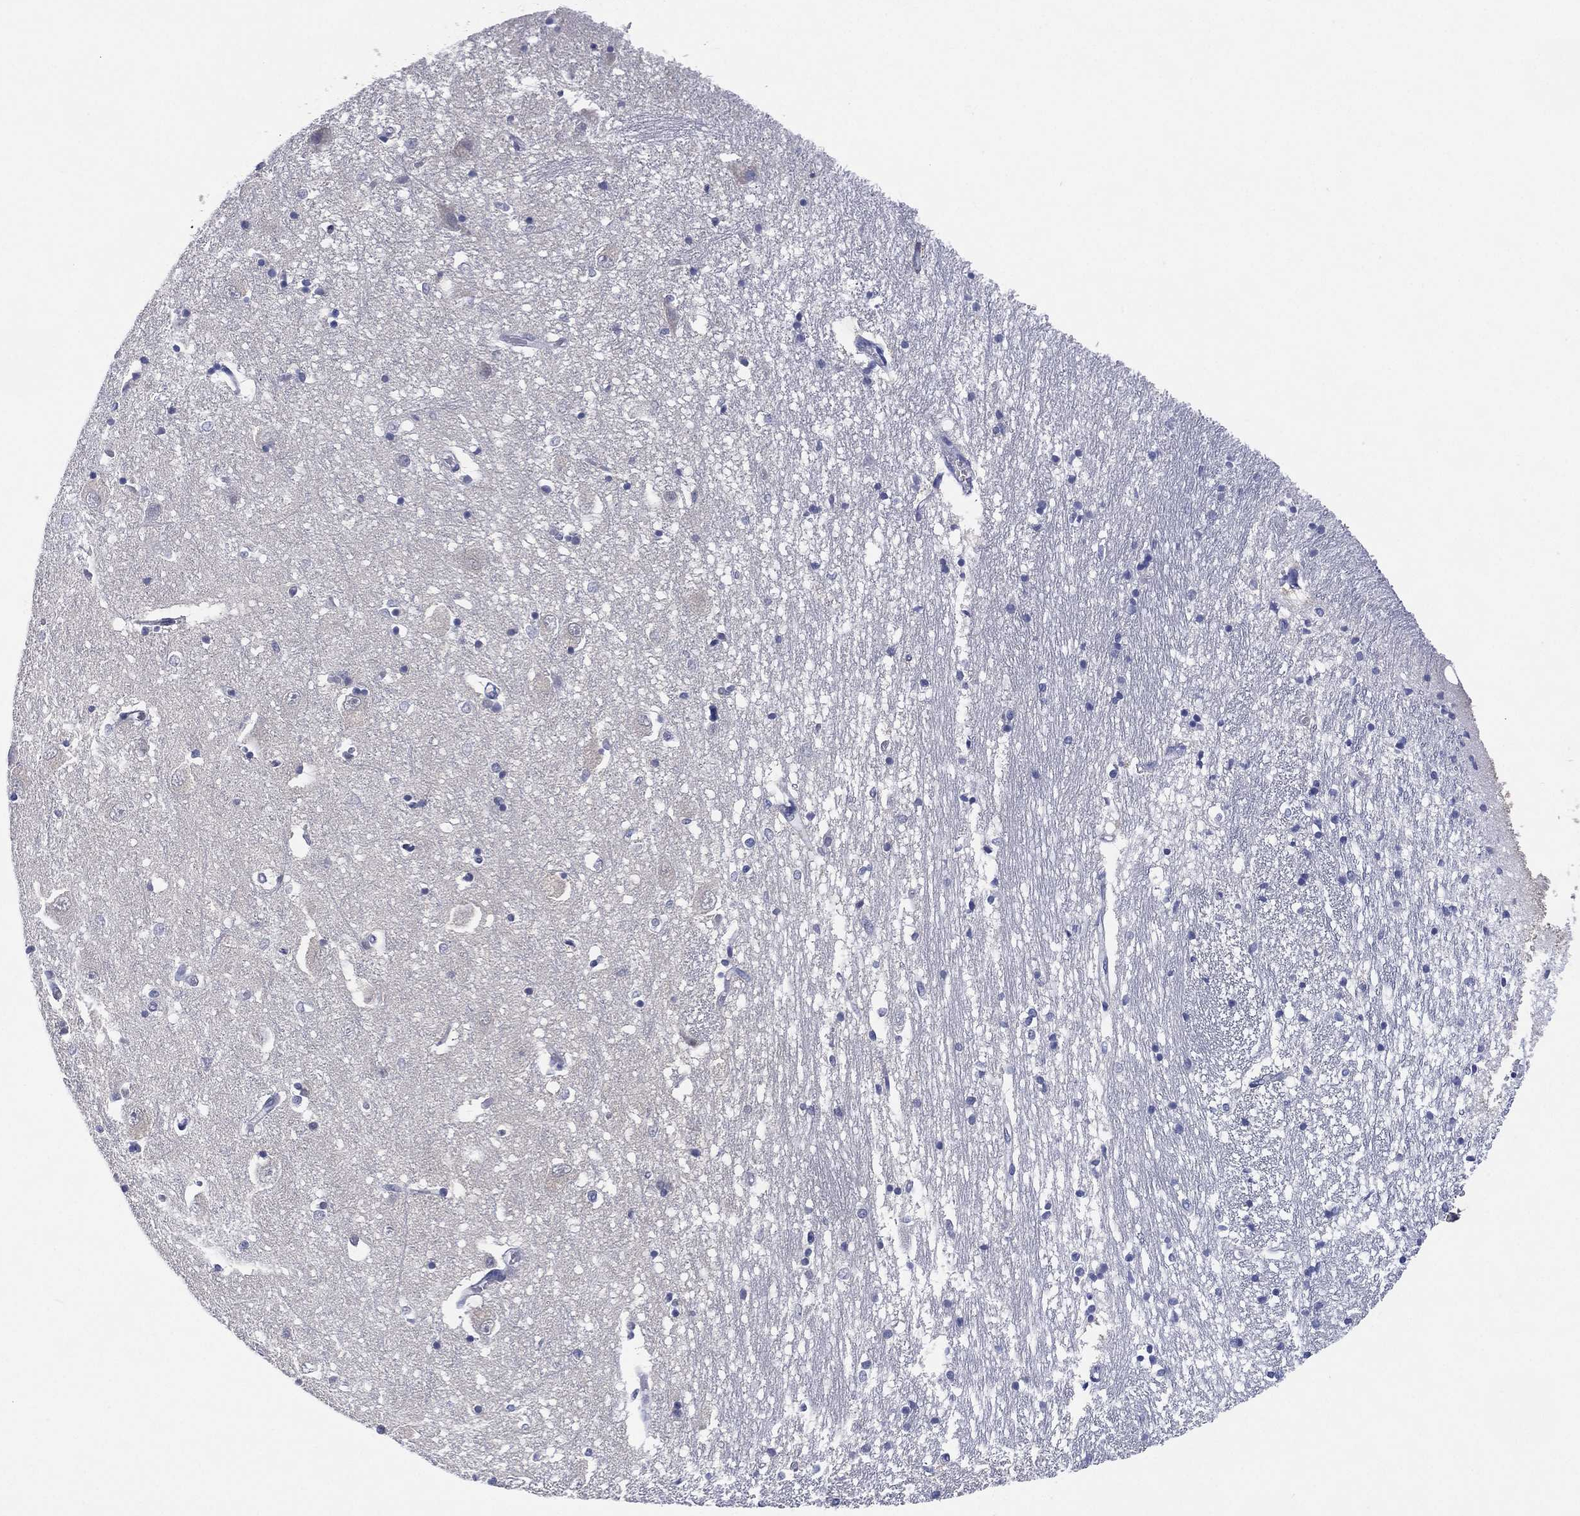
{"staining": {"intensity": "negative", "quantity": "none", "location": "none"}, "tissue": "caudate", "cell_type": "Glial cells", "image_type": "normal", "snomed": [{"axis": "morphology", "description": "Normal tissue, NOS"}, {"axis": "topography", "description": "Lateral ventricle wall"}], "caption": "There is no significant positivity in glial cells of caudate. (Brightfield microscopy of DAB (3,3'-diaminobenzidine) immunohistochemistry (IHC) at high magnification).", "gene": "C5orf46", "patient": {"sex": "male", "age": 54}}